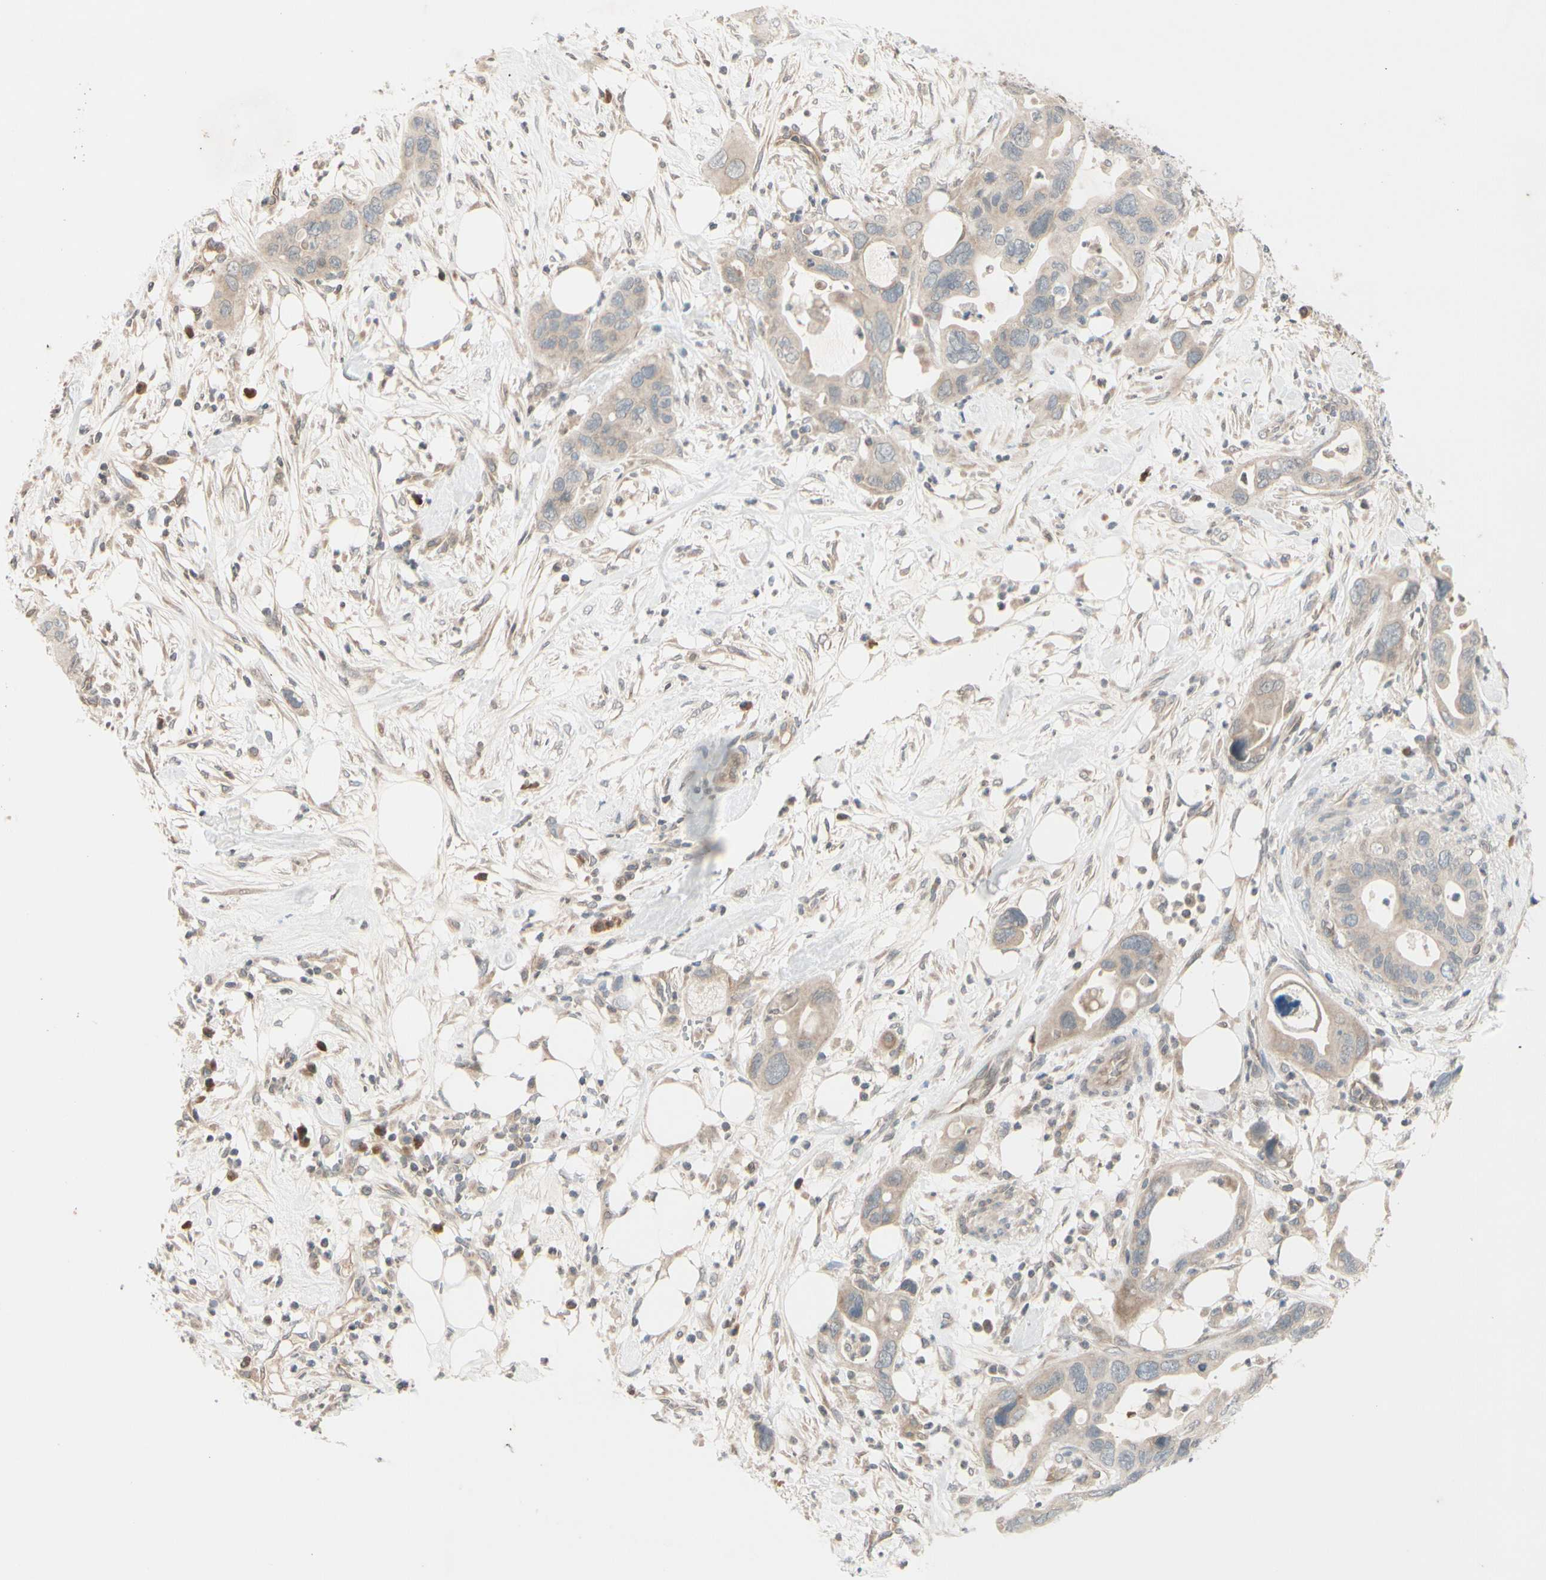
{"staining": {"intensity": "weak", "quantity": "25%-75%", "location": "cytoplasmic/membranous"}, "tissue": "pancreatic cancer", "cell_type": "Tumor cells", "image_type": "cancer", "snomed": [{"axis": "morphology", "description": "Adenocarcinoma, NOS"}, {"axis": "topography", "description": "Pancreas"}], "caption": "A low amount of weak cytoplasmic/membranous expression is appreciated in approximately 25%-75% of tumor cells in adenocarcinoma (pancreatic) tissue.", "gene": "FGF10", "patient": {"sex": "female", "age": 71}}